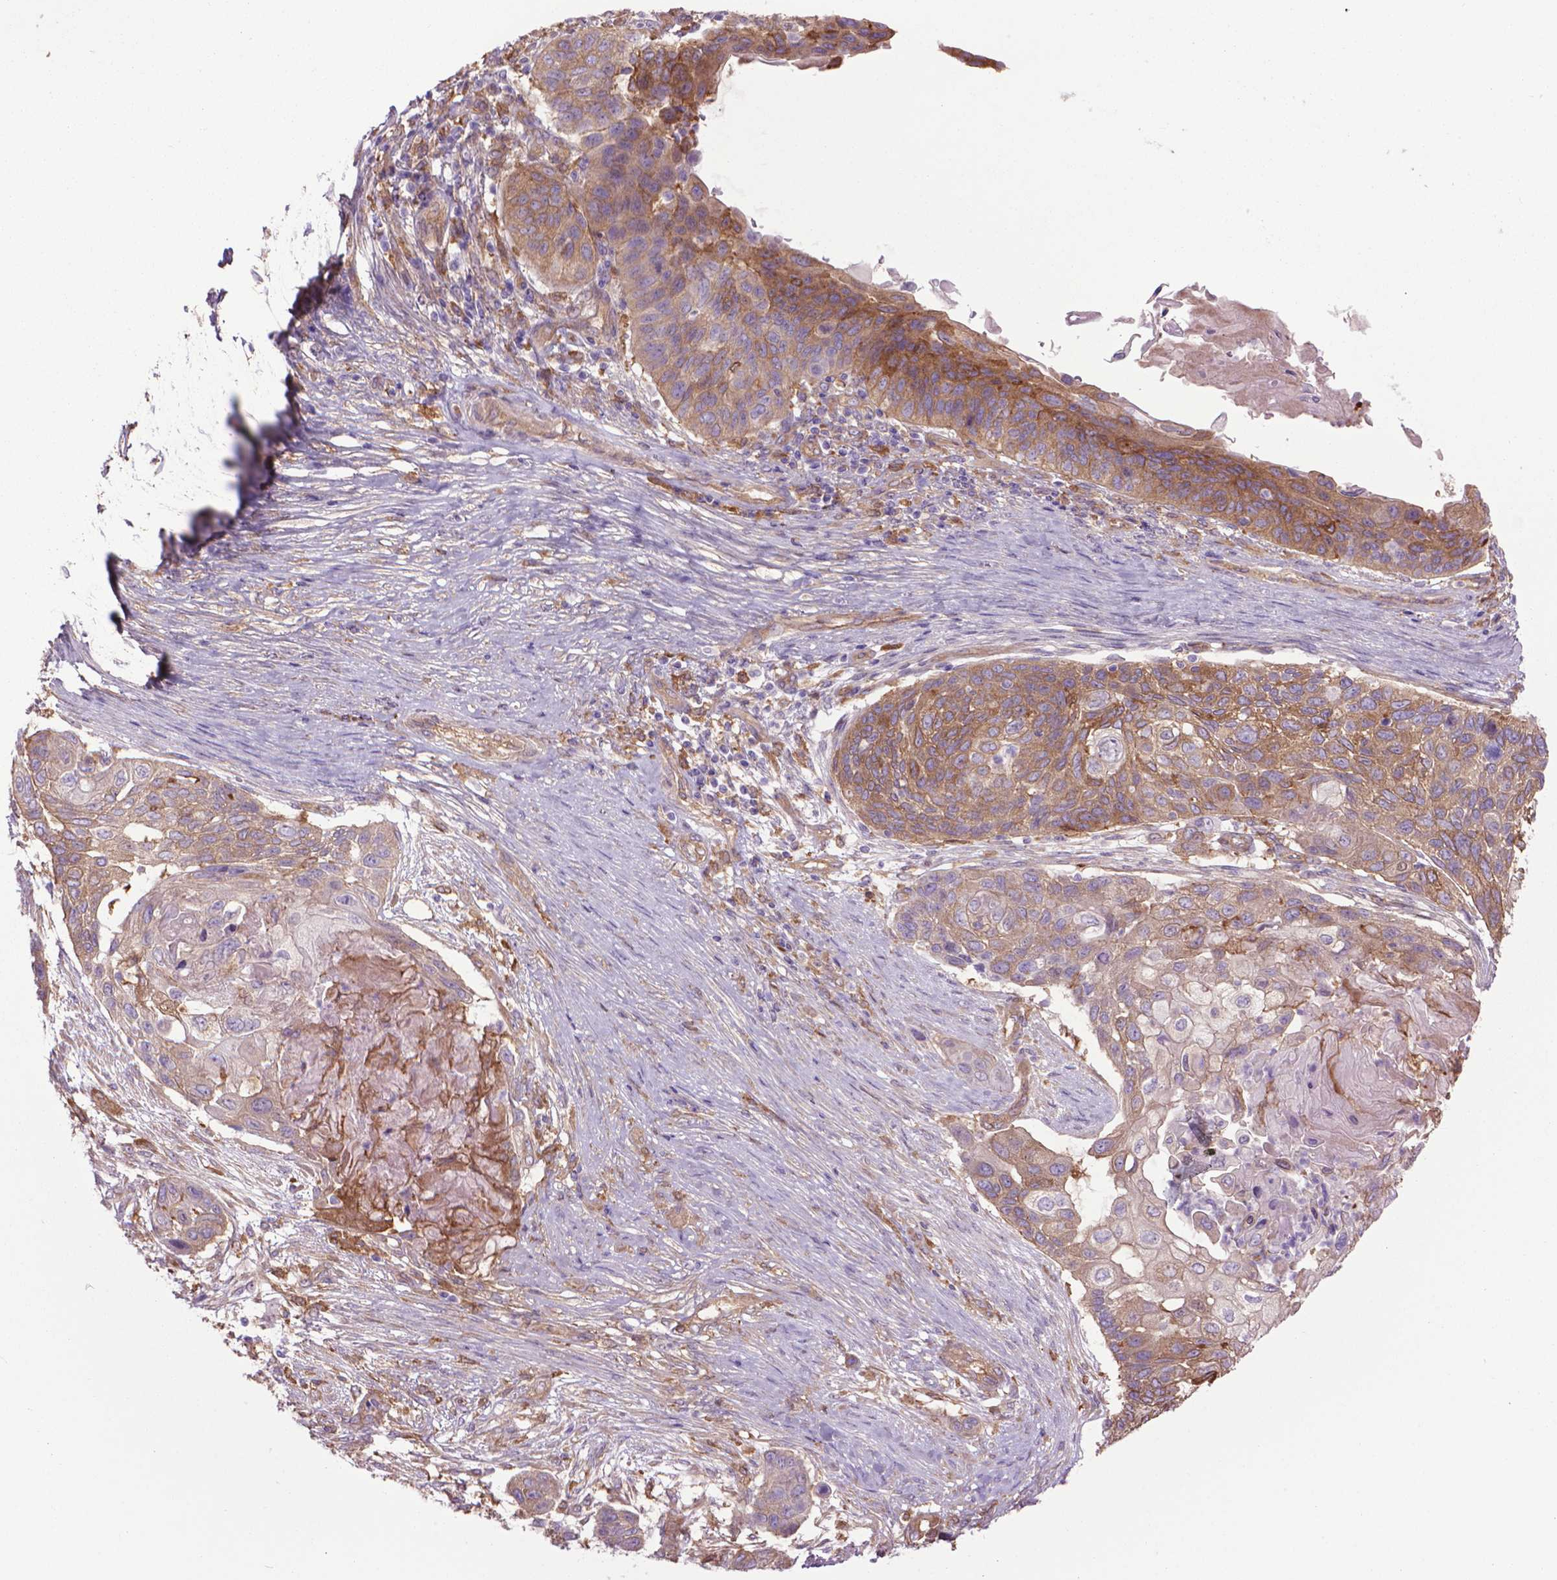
{"staining": {"intensity": "moderate", "quantity": "25%-75%", "location": "cytoplasmic/membranous"}, "tissue": "lung cancer", "cell_type": "Tumor cells", "image_type": "cancer", "snomed": [{"axis": "morphology", "description": "Squamous cell carcinoma, NOS"}, {"axis": "topography", "description": "Lung"}], "caption": "Immunohistochemical staining of lung squamous cell carcinoma reveals medium levels of moderate cytoplasmic/membranous protein staining in approximately 25%-75% of tumor cells.", "gene": "CORO1B", "patient": {"sex": "male", "age": 69}}